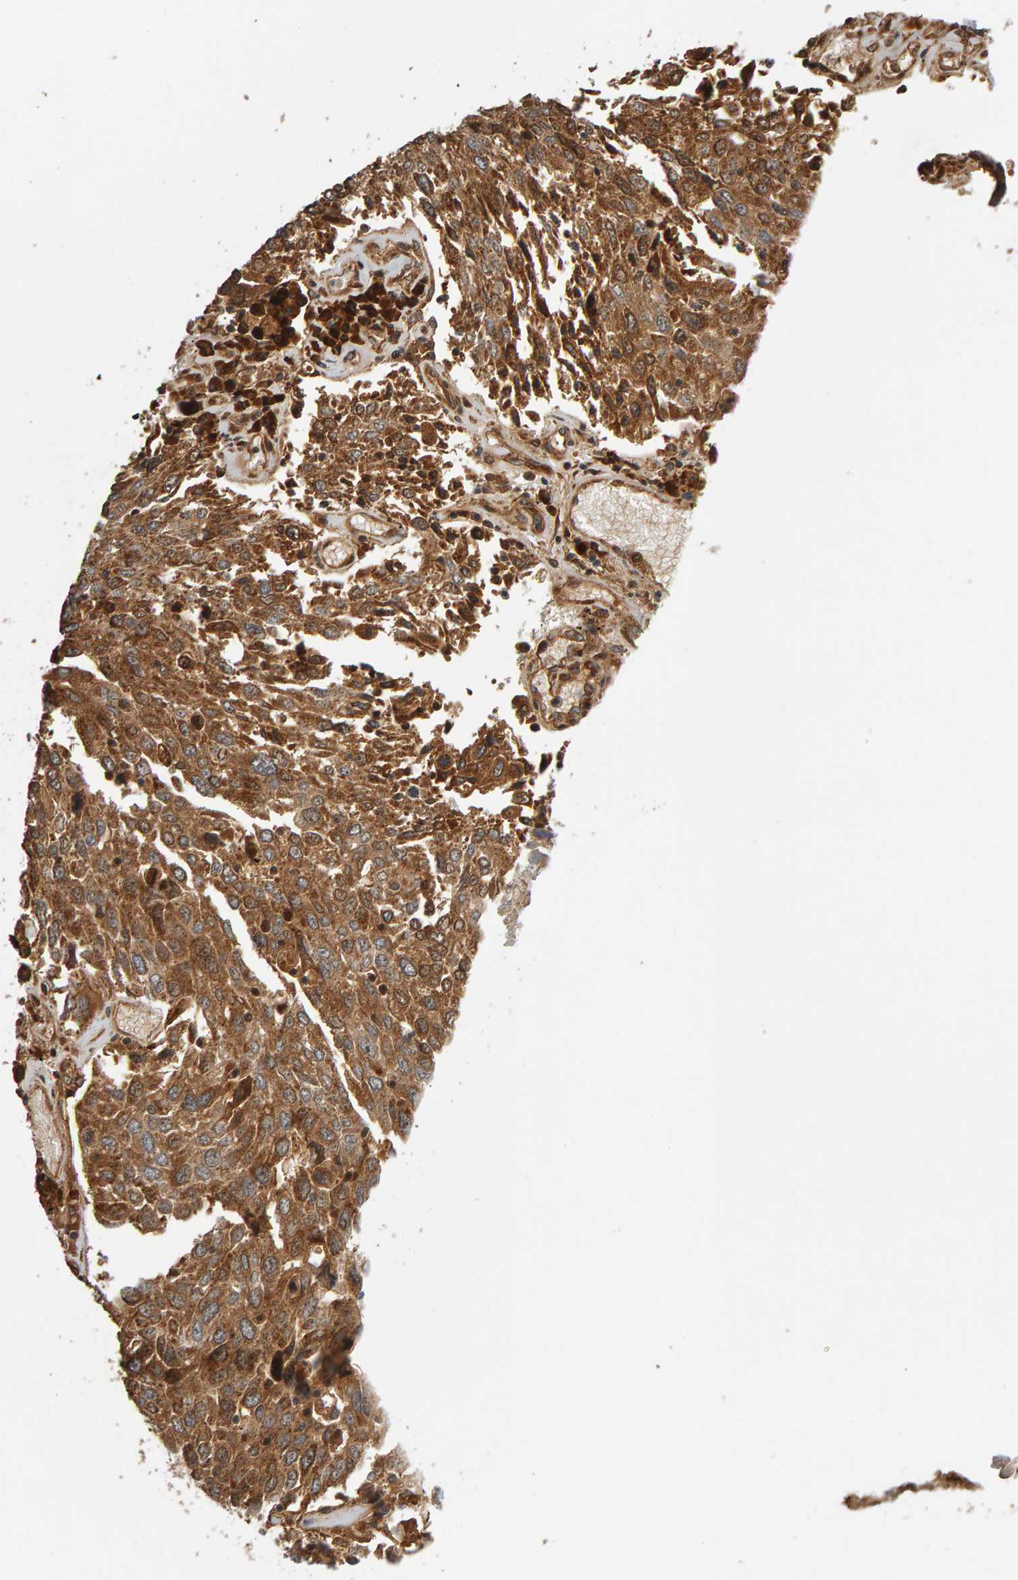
{"staining": {"intensity": "moderate", "quantity": ">75%", "location": "cytoplasmic/membranous"}, "tissue": "lung cancer", "cell_type": "Tumor cells", "image_type": "cancer", "snomed": [{"axis": "morphology", "description": "Squamous cell carcinoma, NOS"}, {"axis": "topography", "description": "Lung"}], "caption": "Protein staining of squamous cell carcinoma (lung) tissue exhibits moderate cytoplasmic/membranous staining in about >75% of tumor cells.", "gene": "ZFAND1", "patient": {"sex": "male", "age": 65}}